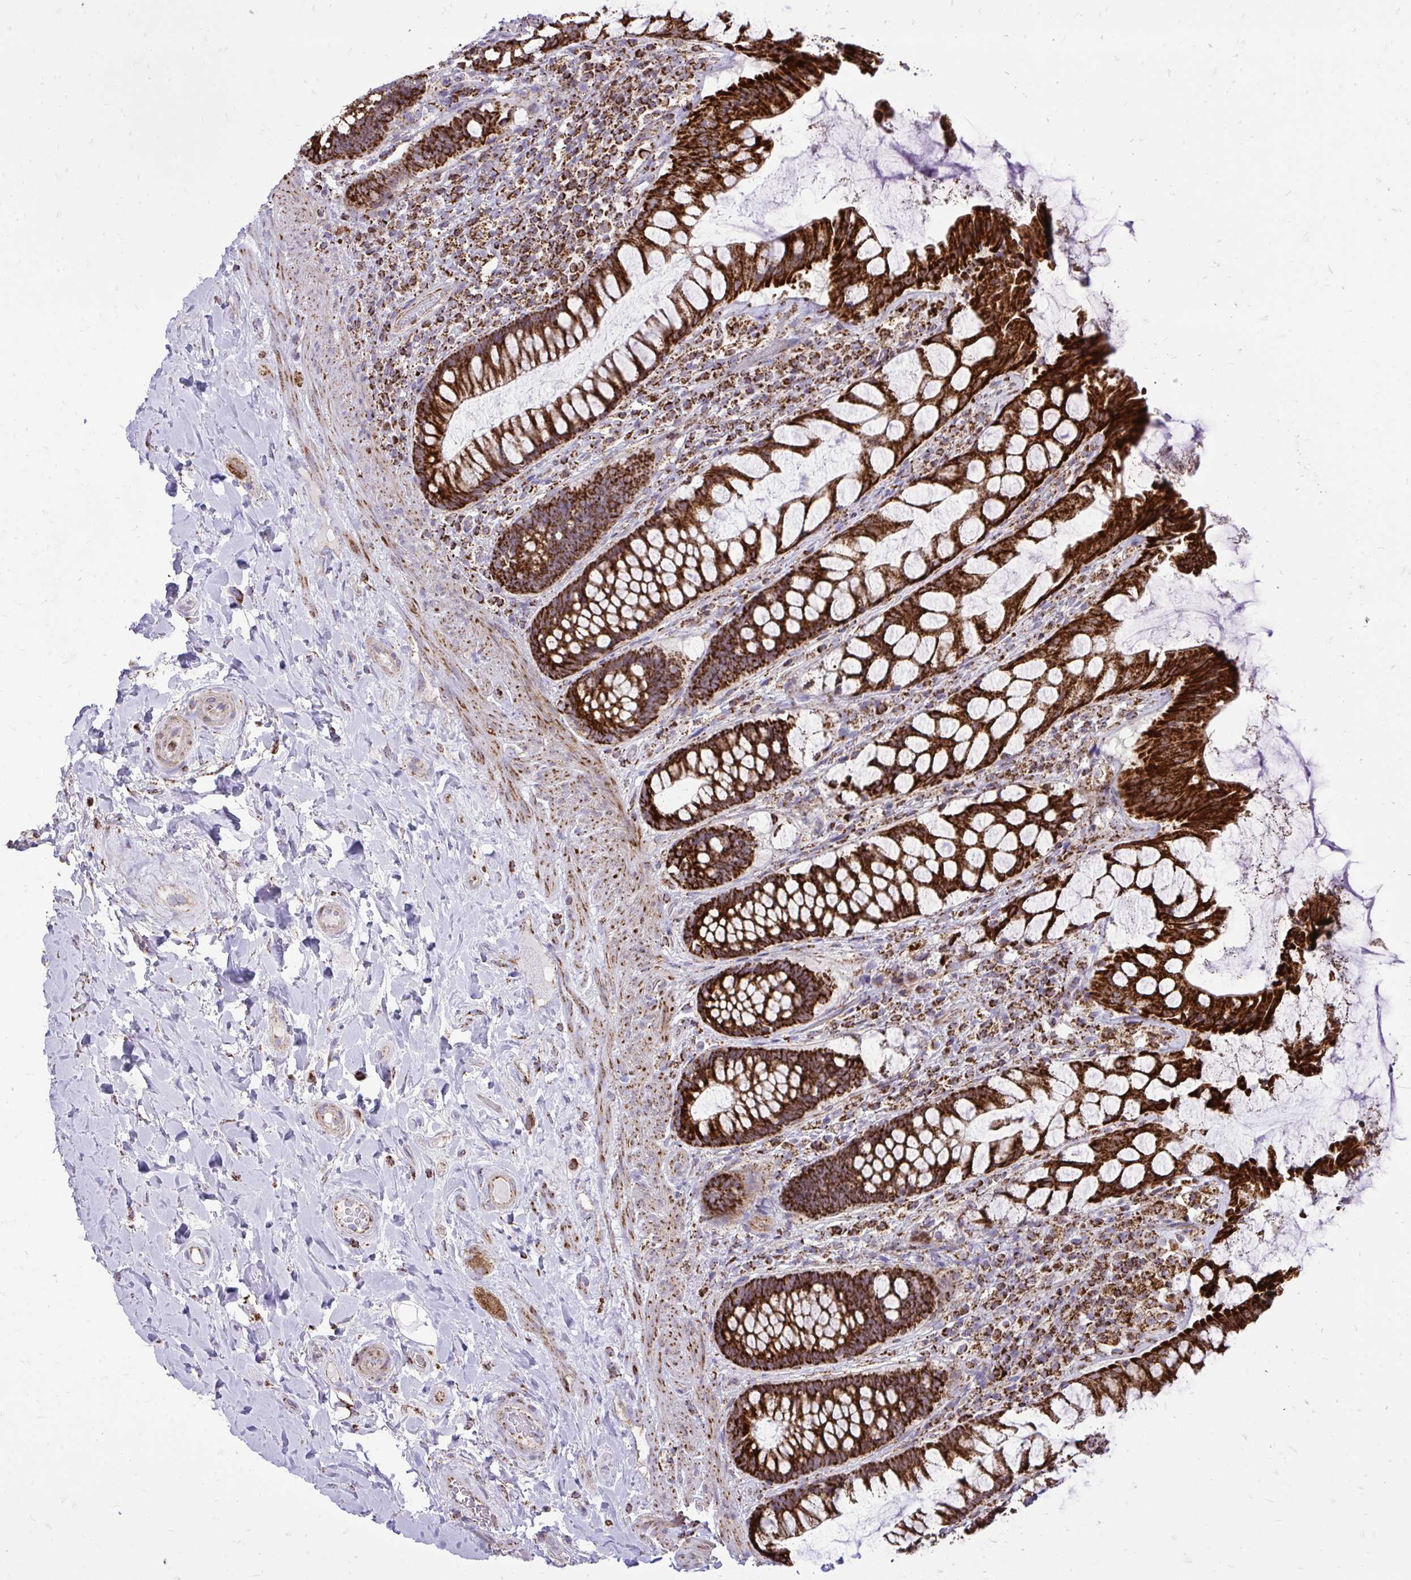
{"staining": {"intensity": "strong", "quantity": ">75%", "location": "cytoplasmic/membranous"}, "tissue": "rectum", "cell_type": "Glandular cells", "image_type": "normal", "snomed": [{"axis": "morphology", "description": "Normal tissue, NOS"}, {"axis": "topography", "description": "Rectum"}], "caption": "Strong cytoplasmic/membranous positivity for a protein is present in approximately >75% of glandular cells of unremarkable rectum using IHC.", "gene": "SPTBN2", "patient": {"sex": "female", "age": 58}}